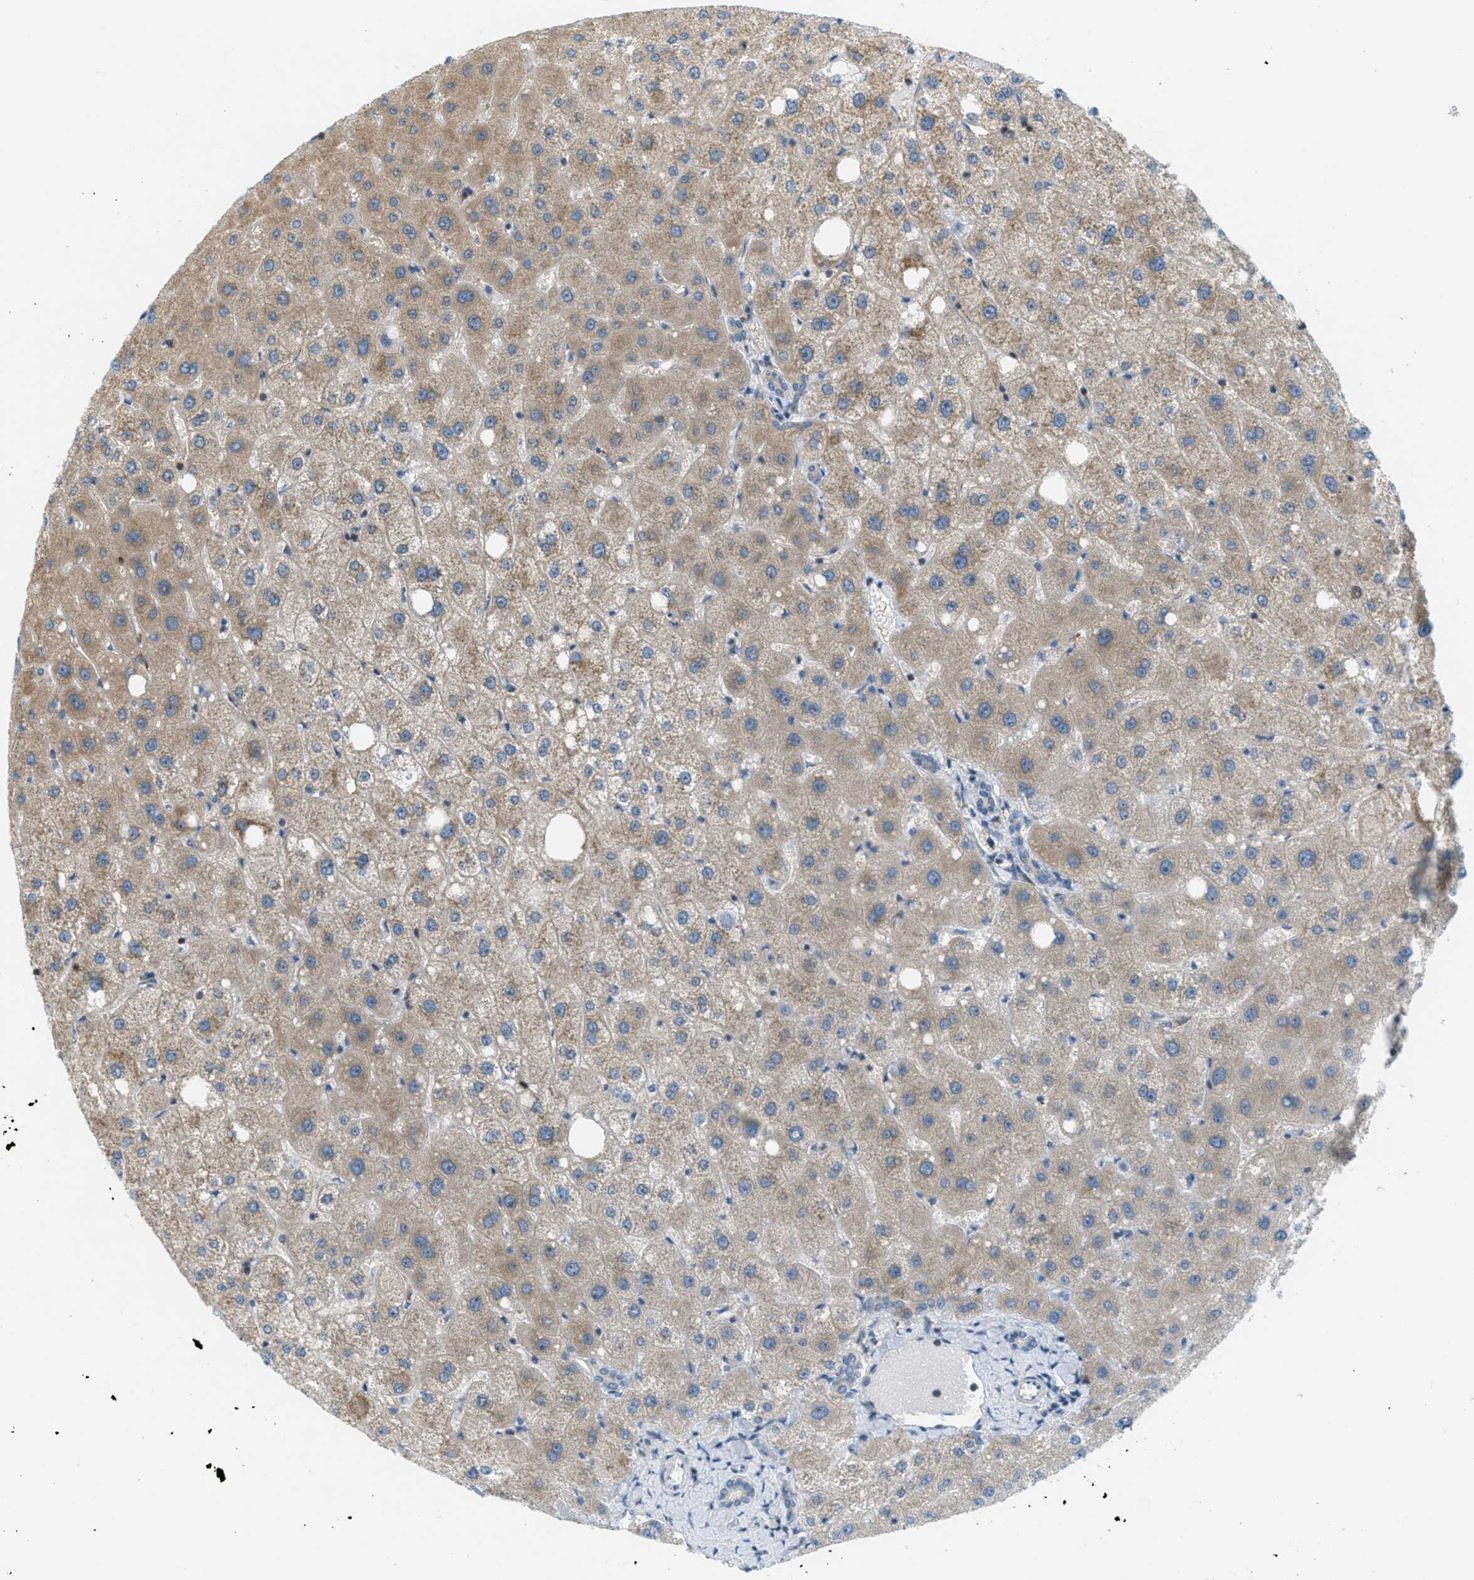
{"staining": {"intensity": "negative", "quantity": "none", "location": "none"}, "tissue": "liver", "cell_type": "Cholangiocytes", "image_type": "normal", "snomed": [{"axis": "morphology", "description": "Normal tissue, NOS"}, {"axis": "topography", "description": "Liver"}], "caption": "Immunohistochemistry of normal human liver exhibits no positivity in cholangiocytes. Brightfield microscopy of IHC stained with DAB (3,3'-diaminobenzidine) (brown) and hematoxylin (blue), captured at high magnification.", "gene": "ABCF1", "patient": {"sex": "male", "age": 73}}